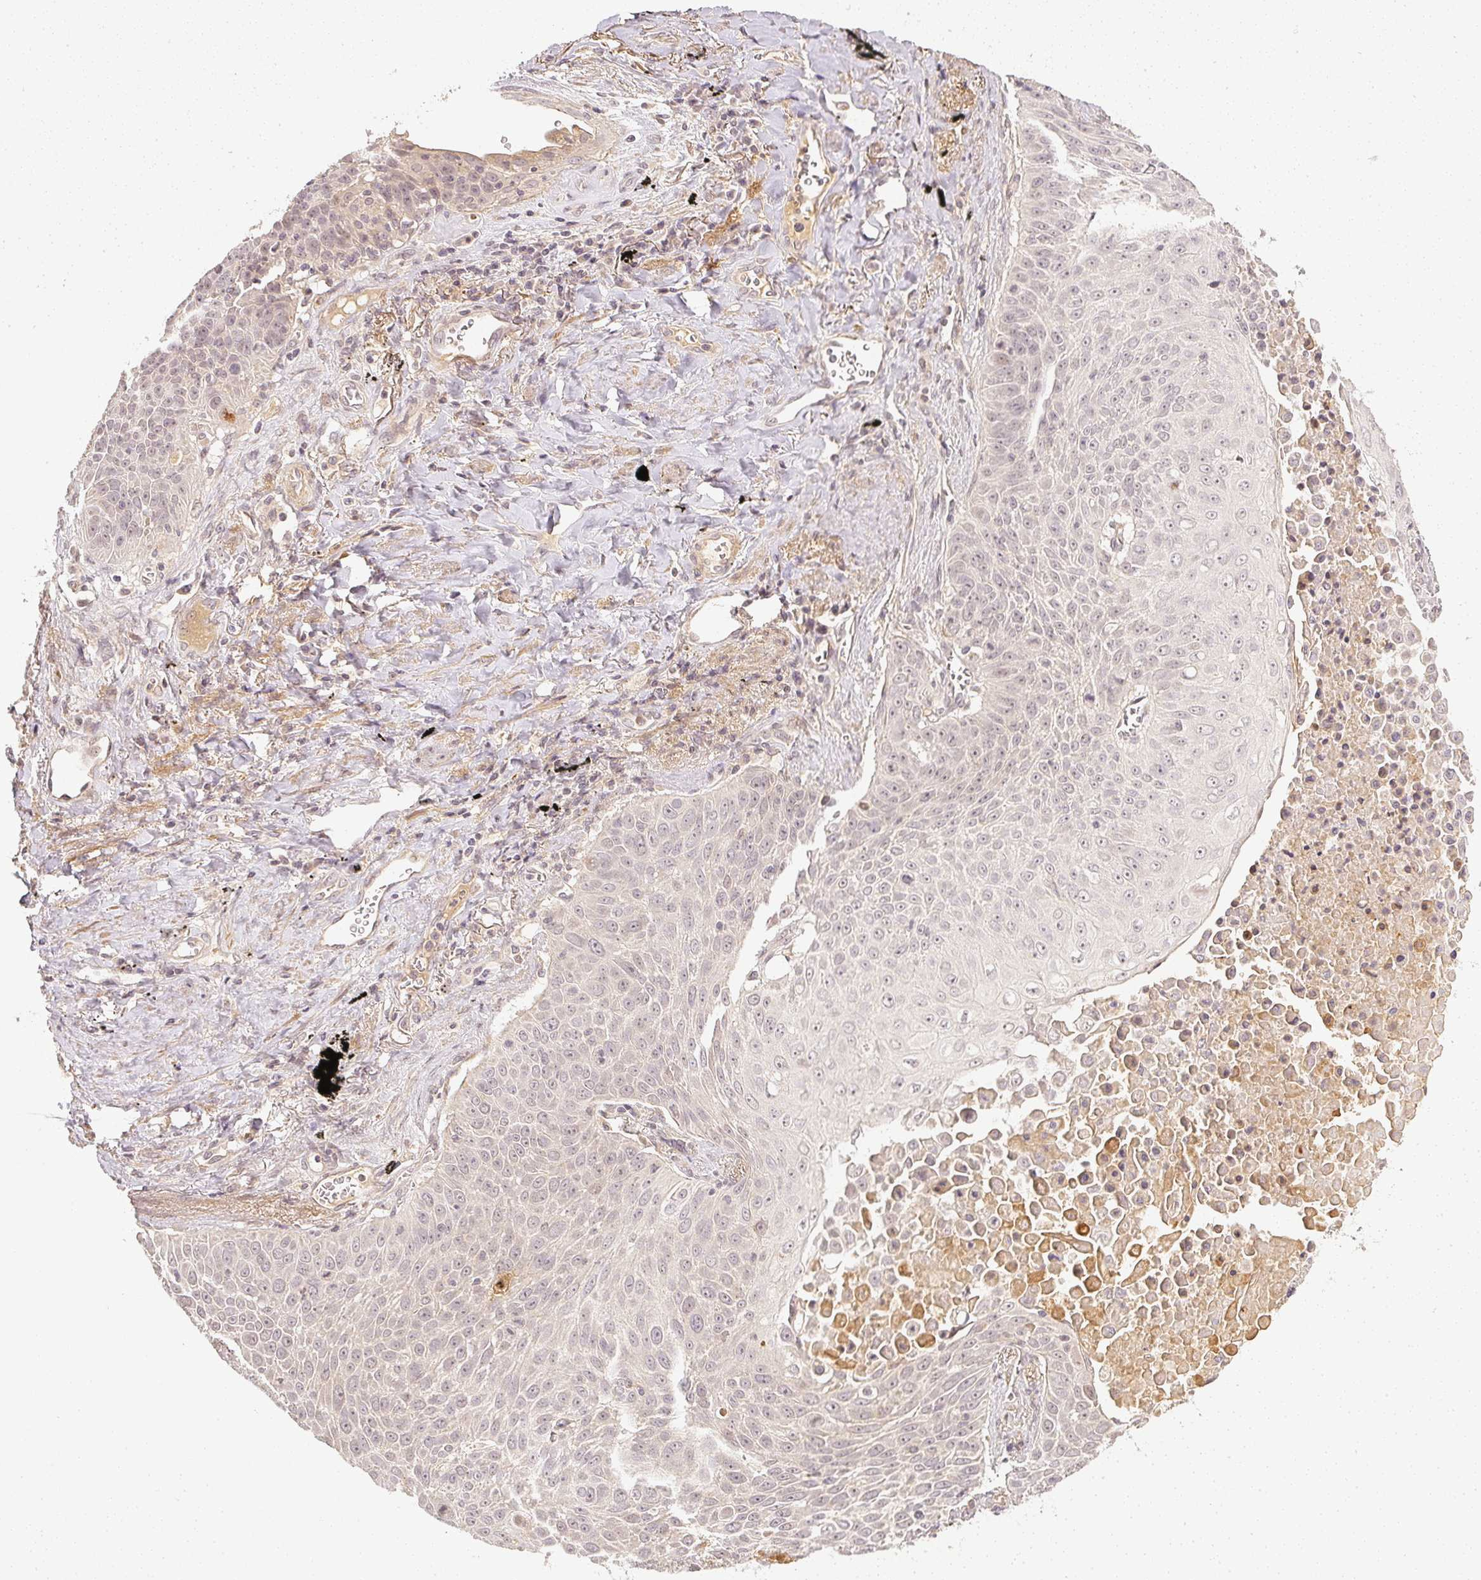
{"staining": {"intensity": "negative", "quantity": "none", "location": "none"}, "tissue": "lung cancer", "cell_type": "Tumor cells", "image_type": "cancer", "snomed": [{"axis": "morphology", "description": "Squamous cell carcinoma, NOS"}, {"axis": "morphology", "description": "Squamous cell carcinoma, metastatic, NOS"}, {"axis": "topography", "description": "Lymph node"}, {"axis": "topography", "description": "Lung"}], "caption": "Immunohistochemistry (IHC) photomicrograph of neoplastic tissue: human metastatic squamous cell carcinoma (lung) stained with DAB (3,3'-diaminobenzidine) shows no significant protein expression in tumor cells.", "gene": "SERPINE1", "patient": {"sex": "female", "age": 62}}